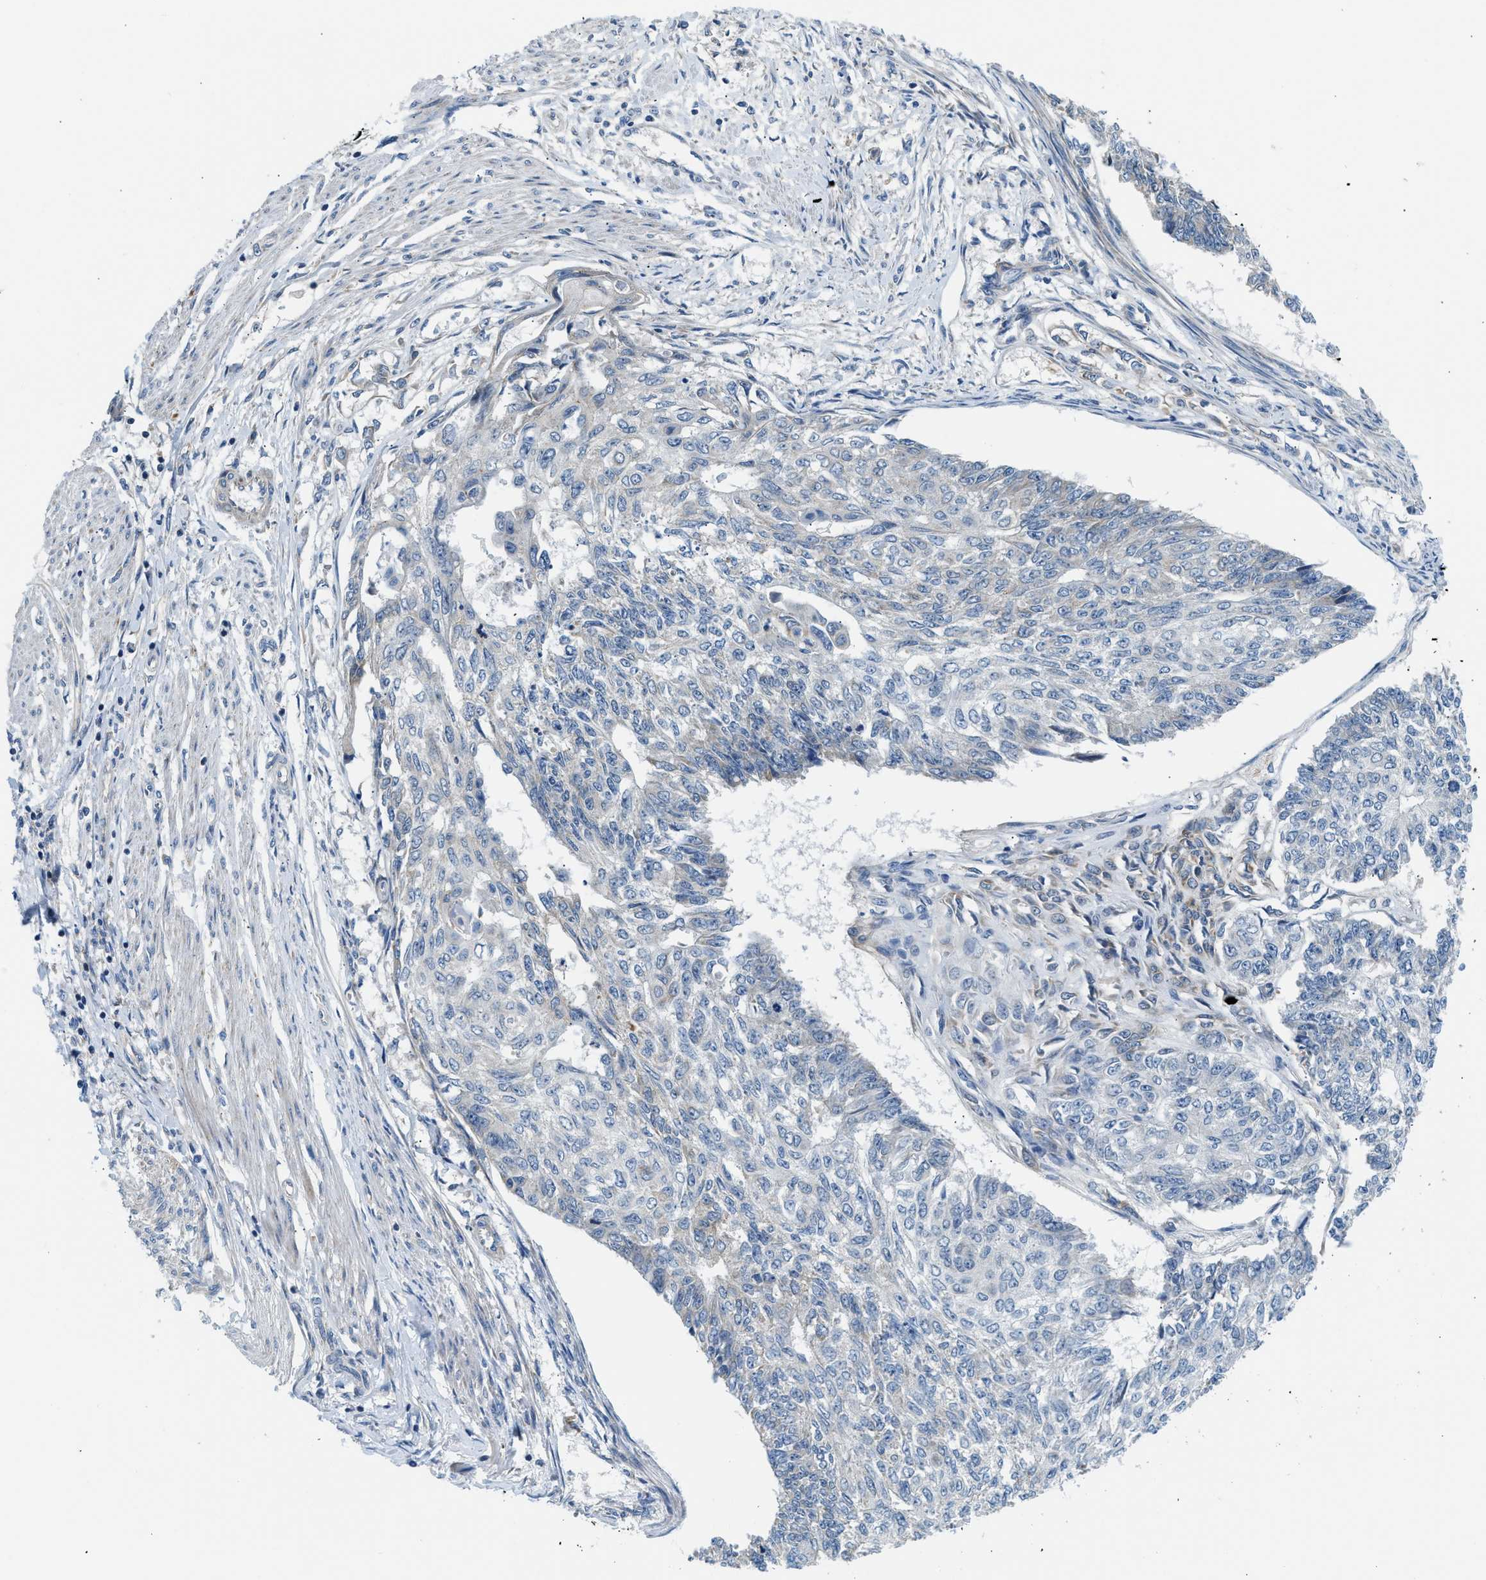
{"staining": {"intensity": "negative", "quantity": "none", "location": "none"}, "tissue": "endometrial cancer", "cell_type": "Tumor cells", "image_type": "cancer", "snomed": [{"axis": "morphology", "description": "Adenocarcinoma, NOS"}, {"axis": "topography", "description": "Endometrium"}], "caption": "This is an immunohistochemistry micrograph of adenocarcinoma (endometrial). There is no staining in tumor cells.", "gene": "LPIN2", "patient": {"sex": "female", "age": 32}}